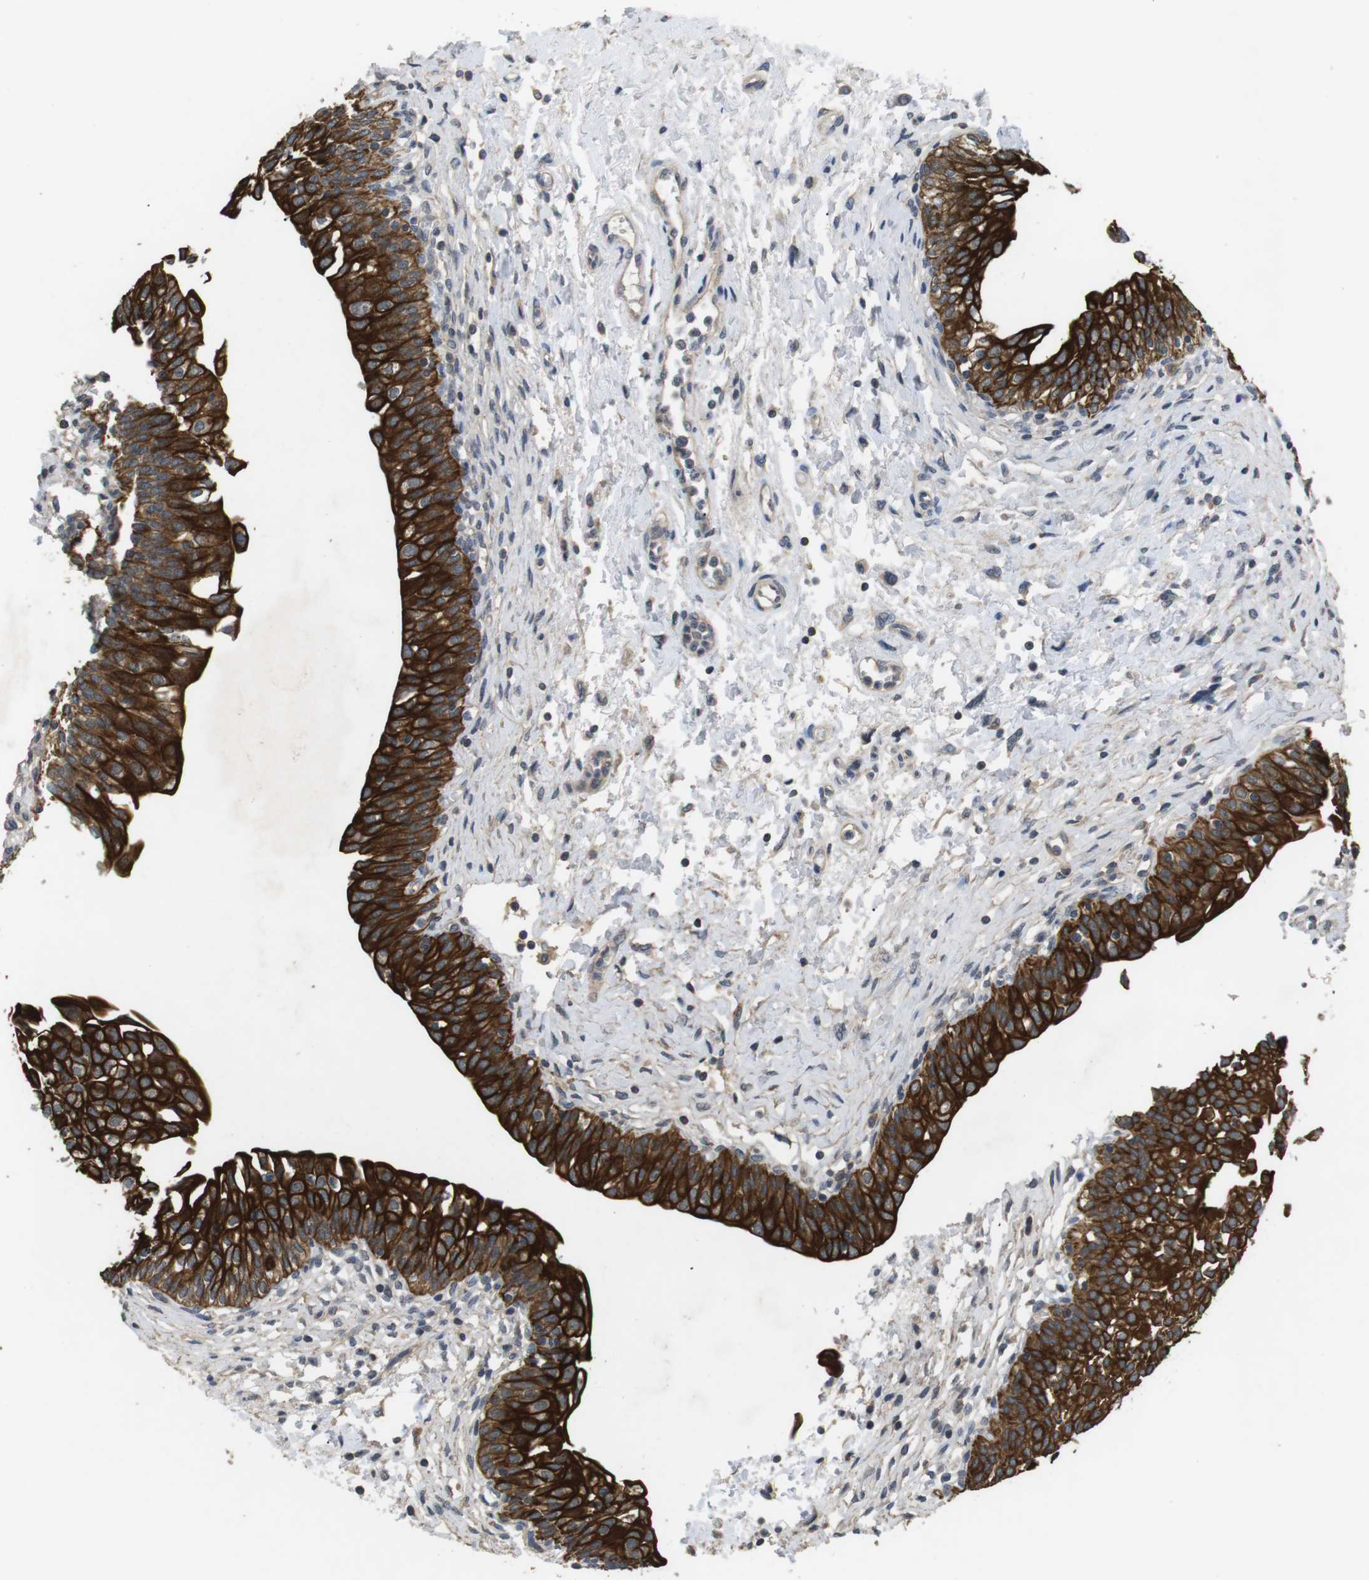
{"staining": {"intensity": "strong", "quantity": ">75%", "location": "cytoplasmic/membranous"}, "tissue": "urinary bladder", "cell_type": "Urothelial cells", "image_type": "normal", "snomed": [{"axis": "morphology", "description": "Normal tissue, NOS"}, {"axis": "topography", "description": "Urinary bladder"}], "caption": "Unremarkable urinary bladder shows strong cytoplasmic/membranous positivity in approximately >75% of urothelial cells (brown staining indicates protein expression, while blue staining denotes nuclei)..", "gene": "ADGRL3", "patient": {"sex": "male", "age": 55}}